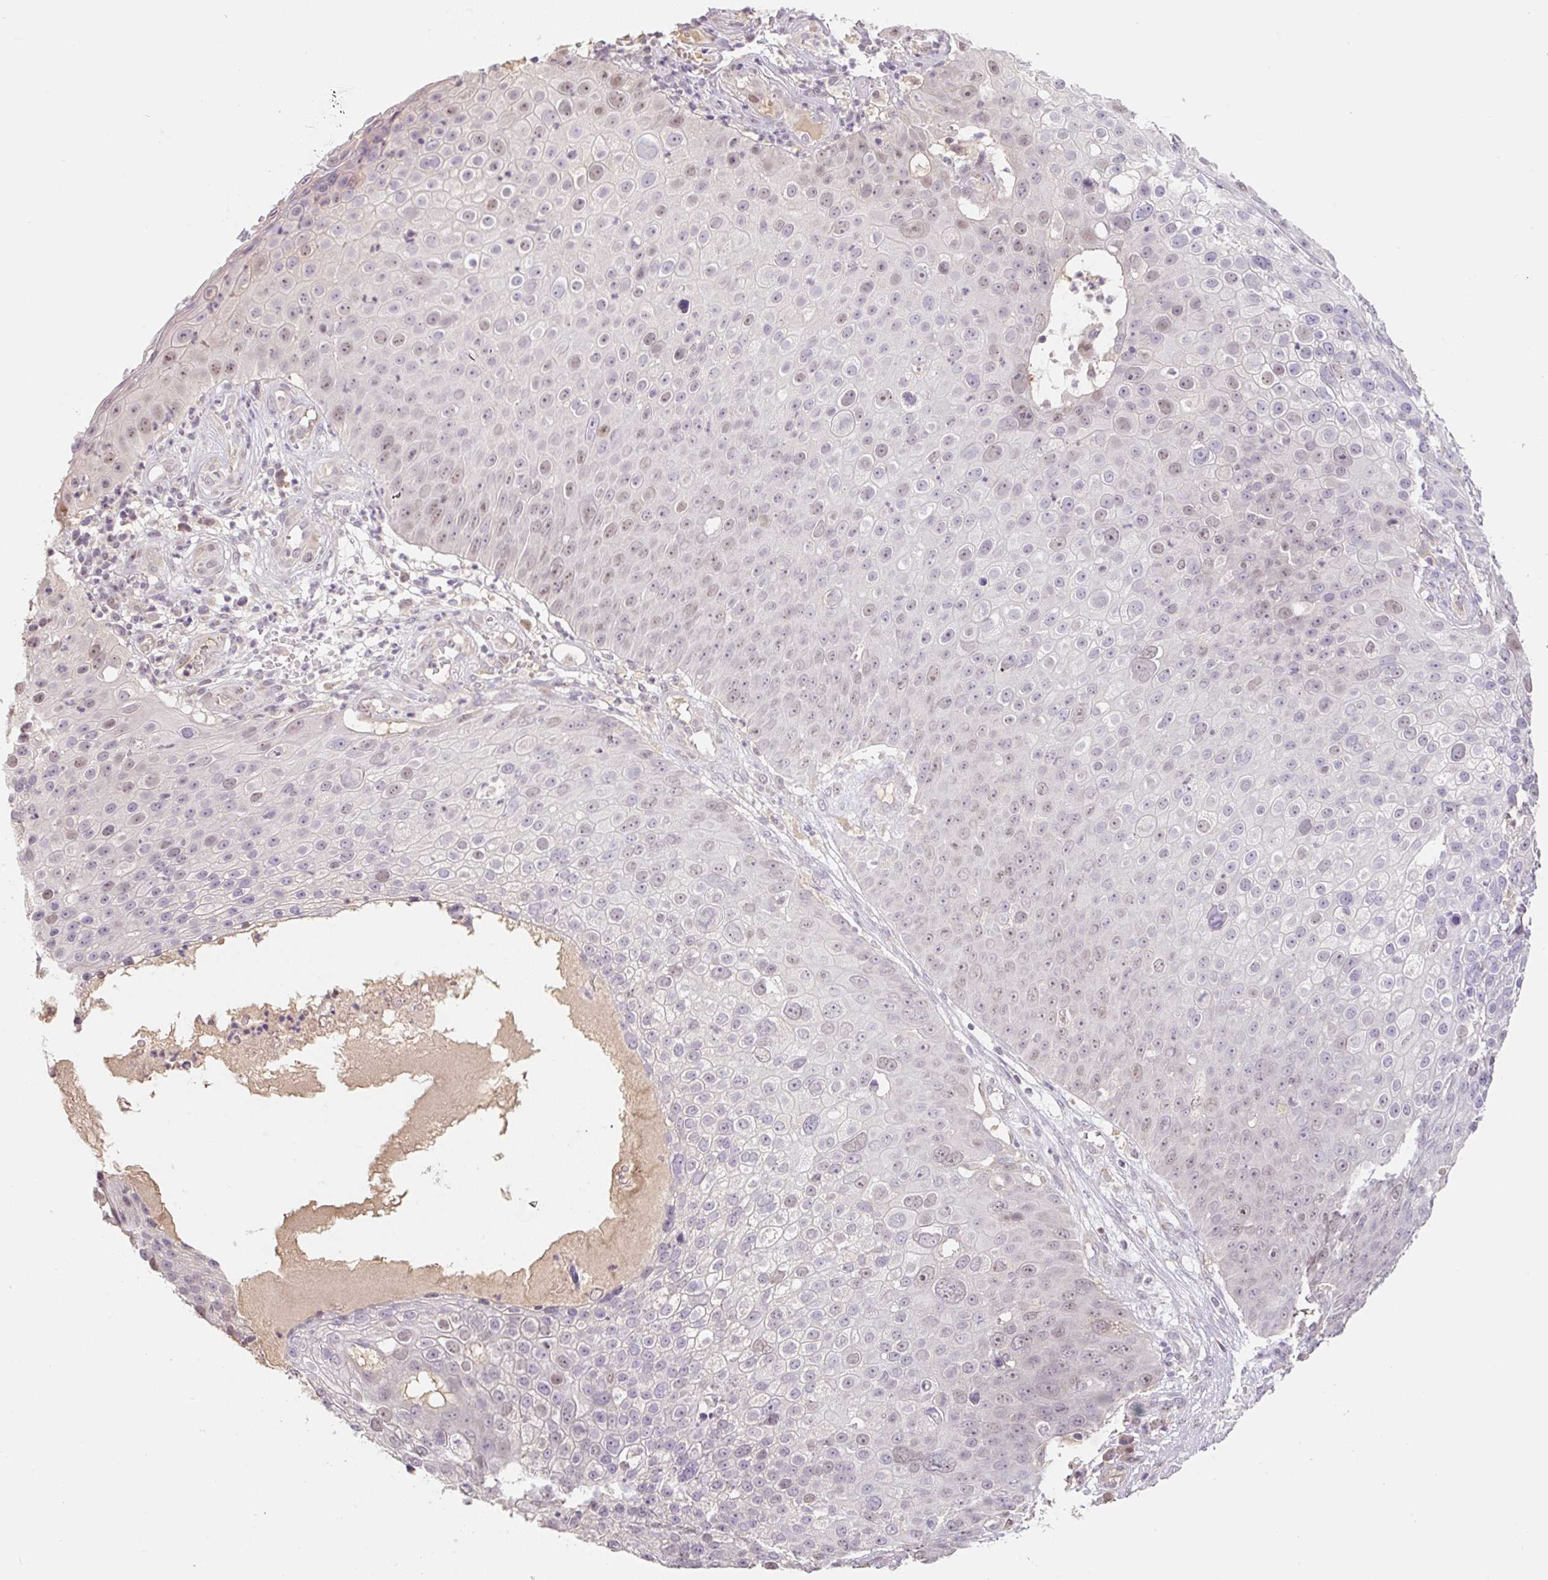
{"staining": {"intensity": "moderate", "quantity": "25%-75%", "location": "nuclear"}, "tissue": "skin cancer", "cell_type": "Tumor cells", "image_type": "cancer", "snomed": [{"axis": "morphology", "description": "Squamous cell carcinoma, NOS"}, {"axis": "topography", "description": "Skin"}], "caption": "Protein staining of squamous cell carcinoma (skin) tissue displays moderate nuclear staining in approximately 25%-75% of tumor cells.", "gene": "MIA2", "patient": {"sex": "male", "age": 71}}